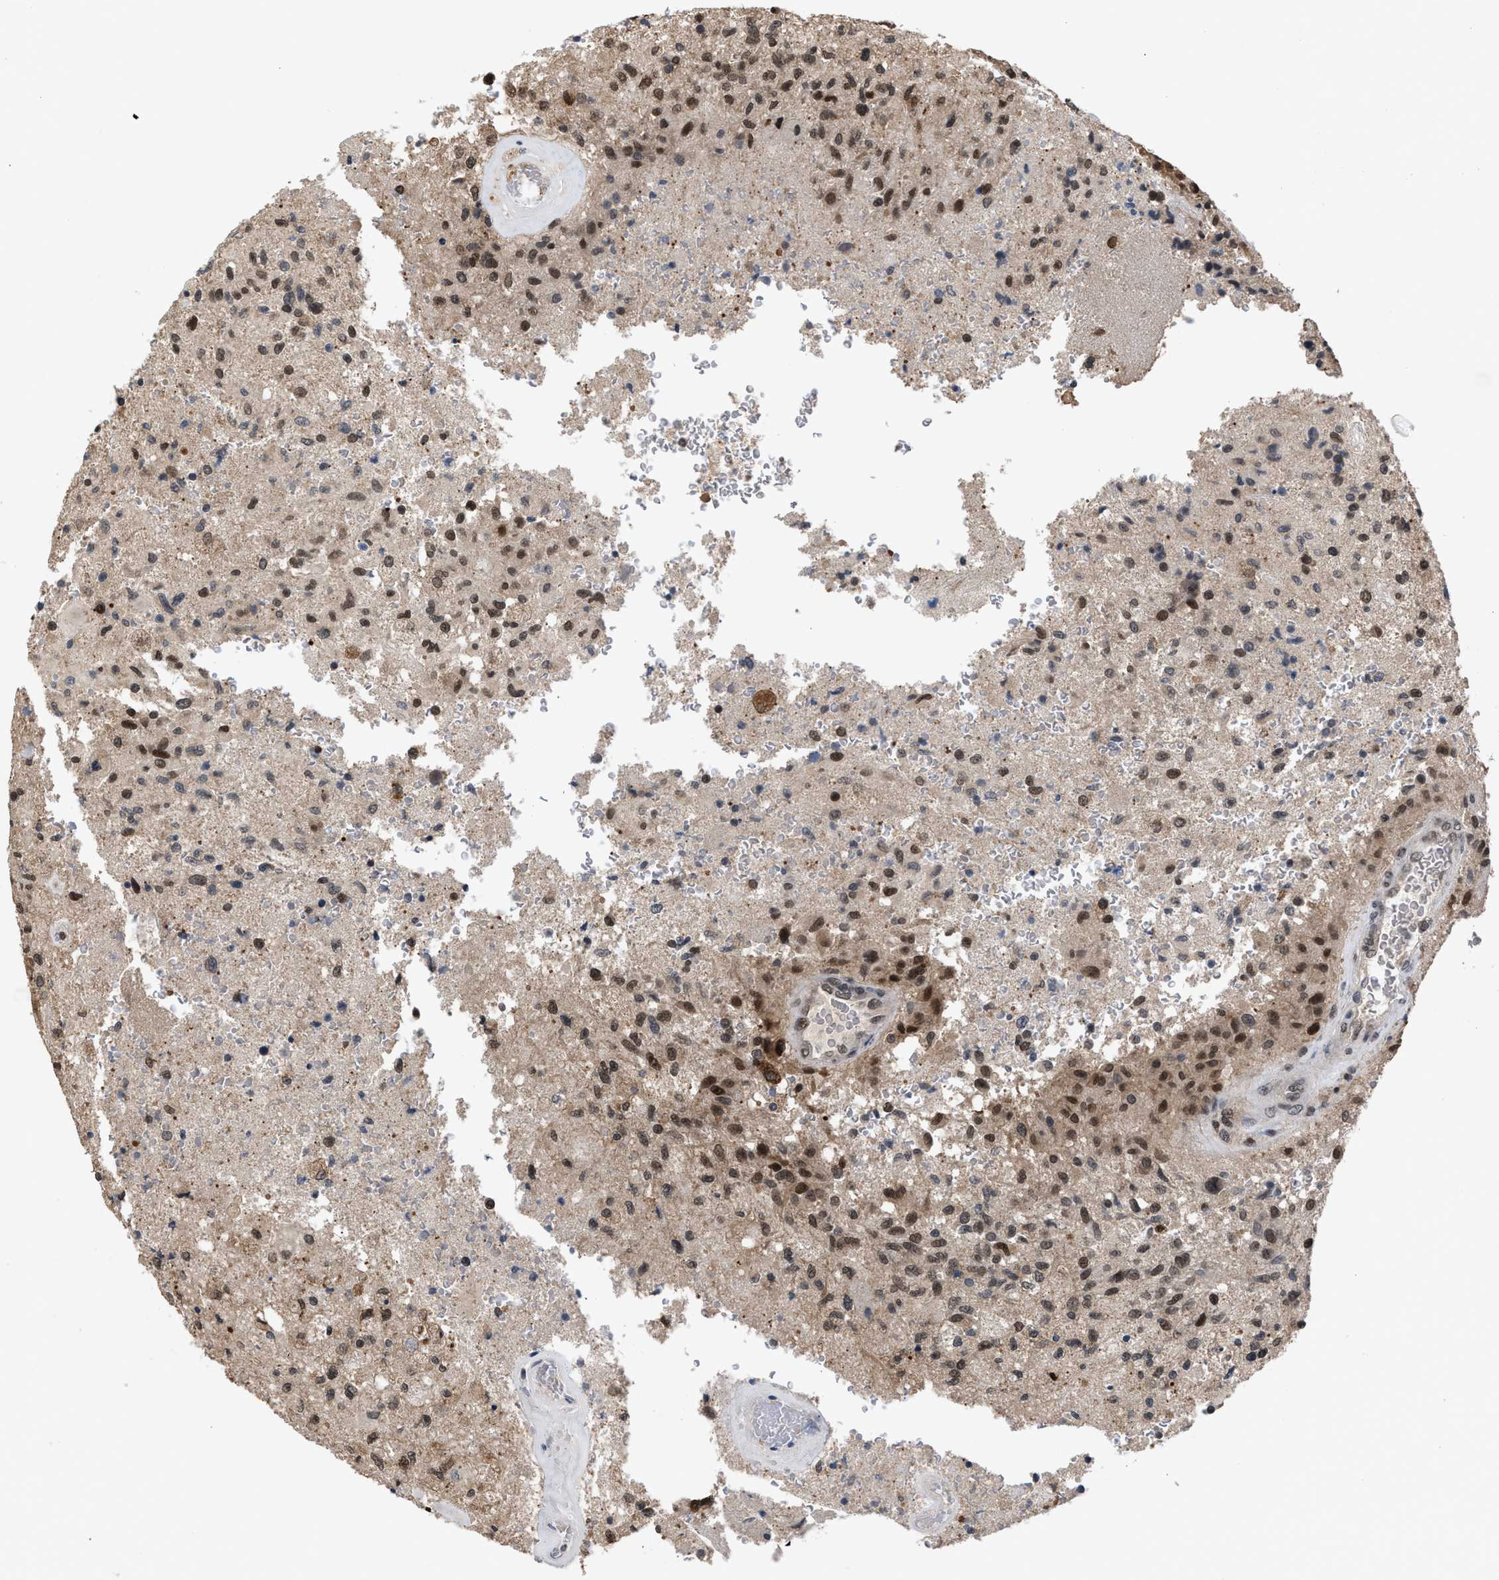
{"staining": {"intensity": "moderate", "quantity": ">75%", "location": "nuclear"}, "tissue": "glioma", "cell_type": "Tumor cells", "image_type": "cancer", "snomed": [{"axis": "morphology", "description": "Normal tissue, NOS"}, {"axis": "morphology", "description": "Glioma, malignant, High grade"}, {"axis": "topography", "description": "Cerebral cortex"}], "caption": "Malignant high-grade glioma stained with a brown dye exhibits moderate nuclear positive expression in approximately >75% of tumor cells.", "gene": "C9orf78", "patient": {"sex": "male", "age": 77}}